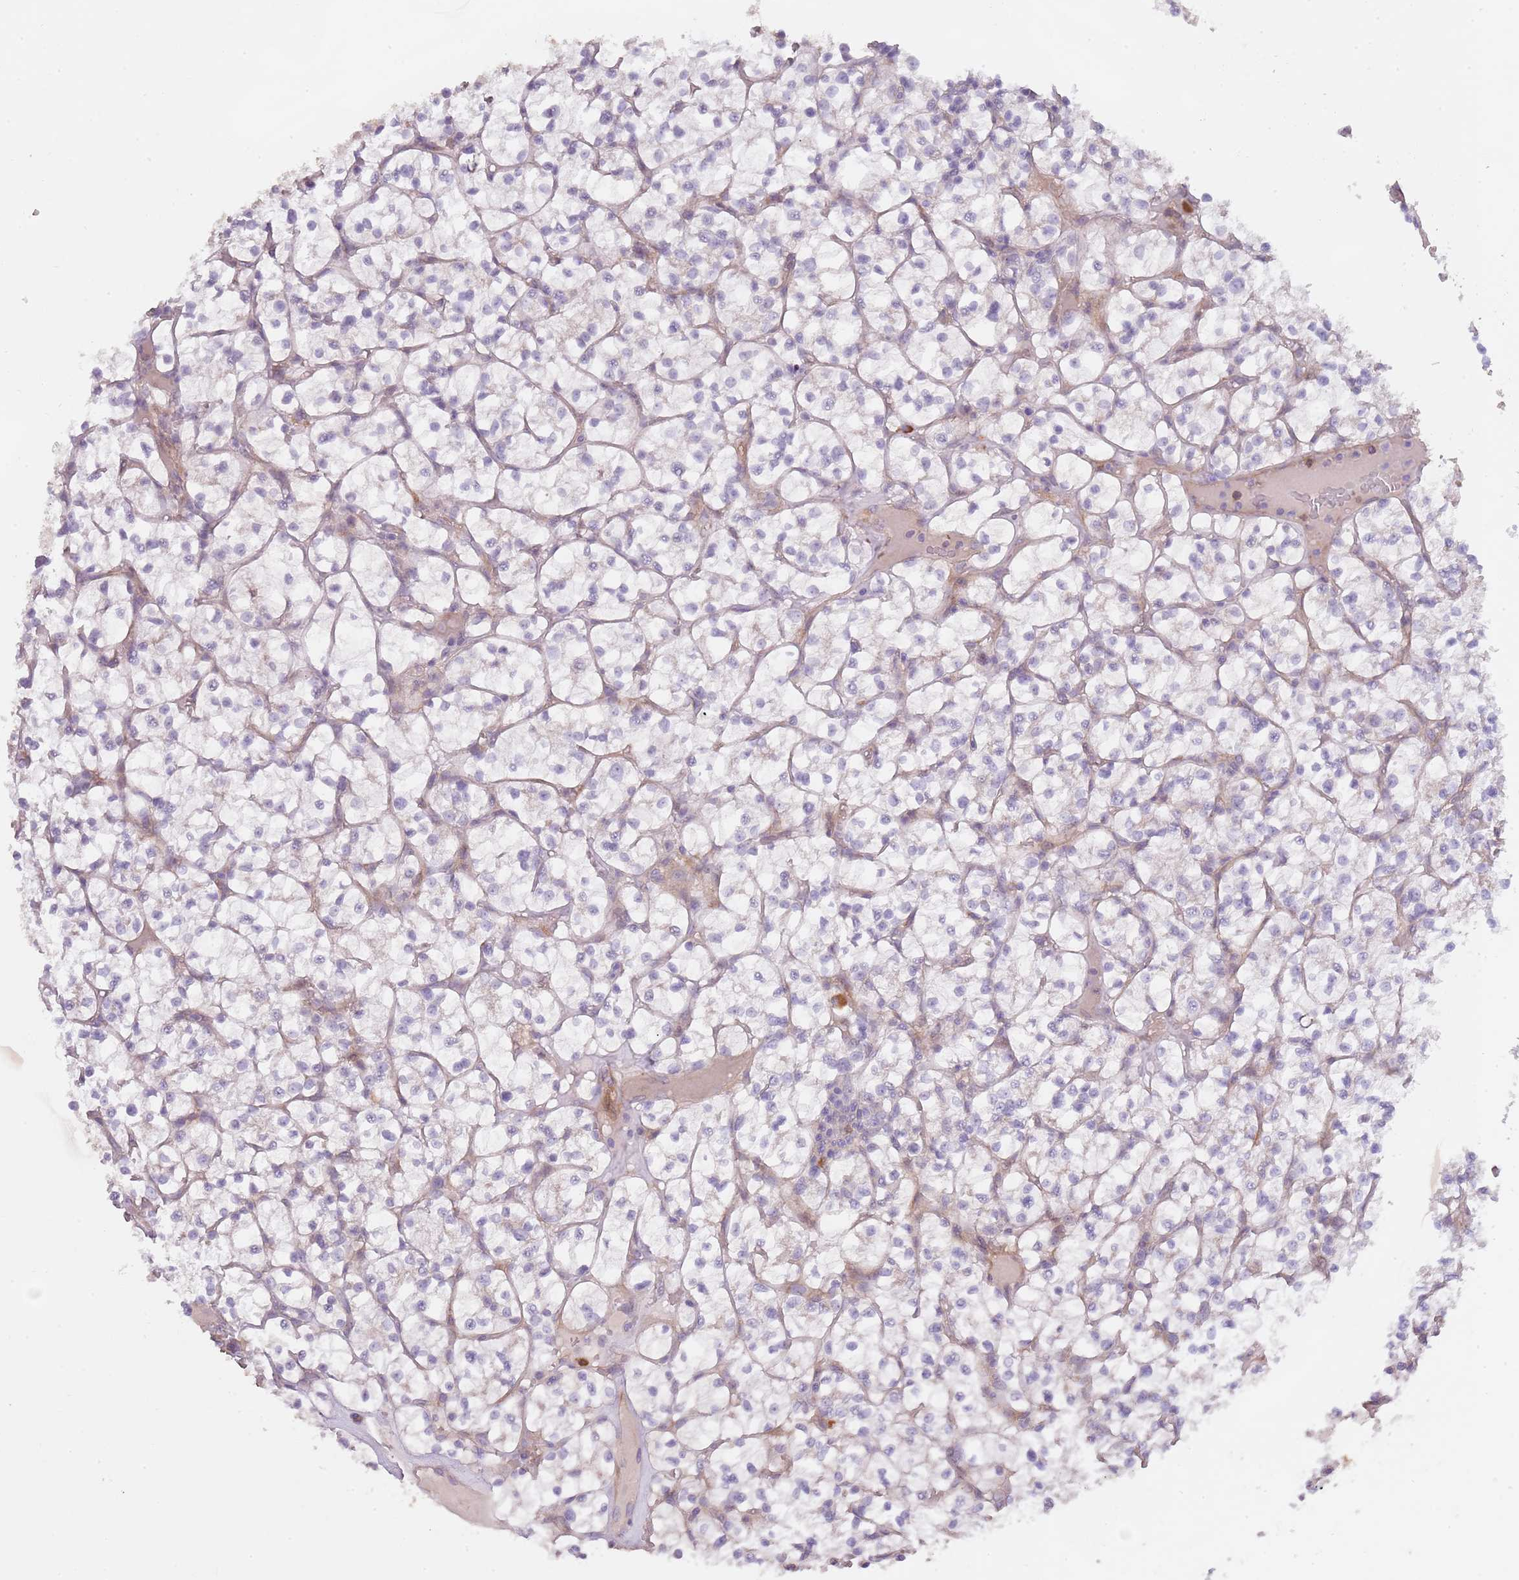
{"staining": {"intensity": "negative", "quantity": "none", "location": "none"}, "tissue": "renal cancer", "cell_type": "Tumor cells", "image_type": "cancer", "snomed": [{"axis": "morphology", "description": "Adenocarcinoma, NOS"}, {"axis": "topography", "description": "Kidney"}], "caption": "This is a micrograph of IHC staining of adenocarcinoma (renal), which shows no expression in tumor cells. (DAB (3,3'-diaminobenzidine) immunohistochemistry (IHC) with hematoxylin counter stain).", "gene": "TINAGL1", "patient": {"sex": "female", "age": 64}}